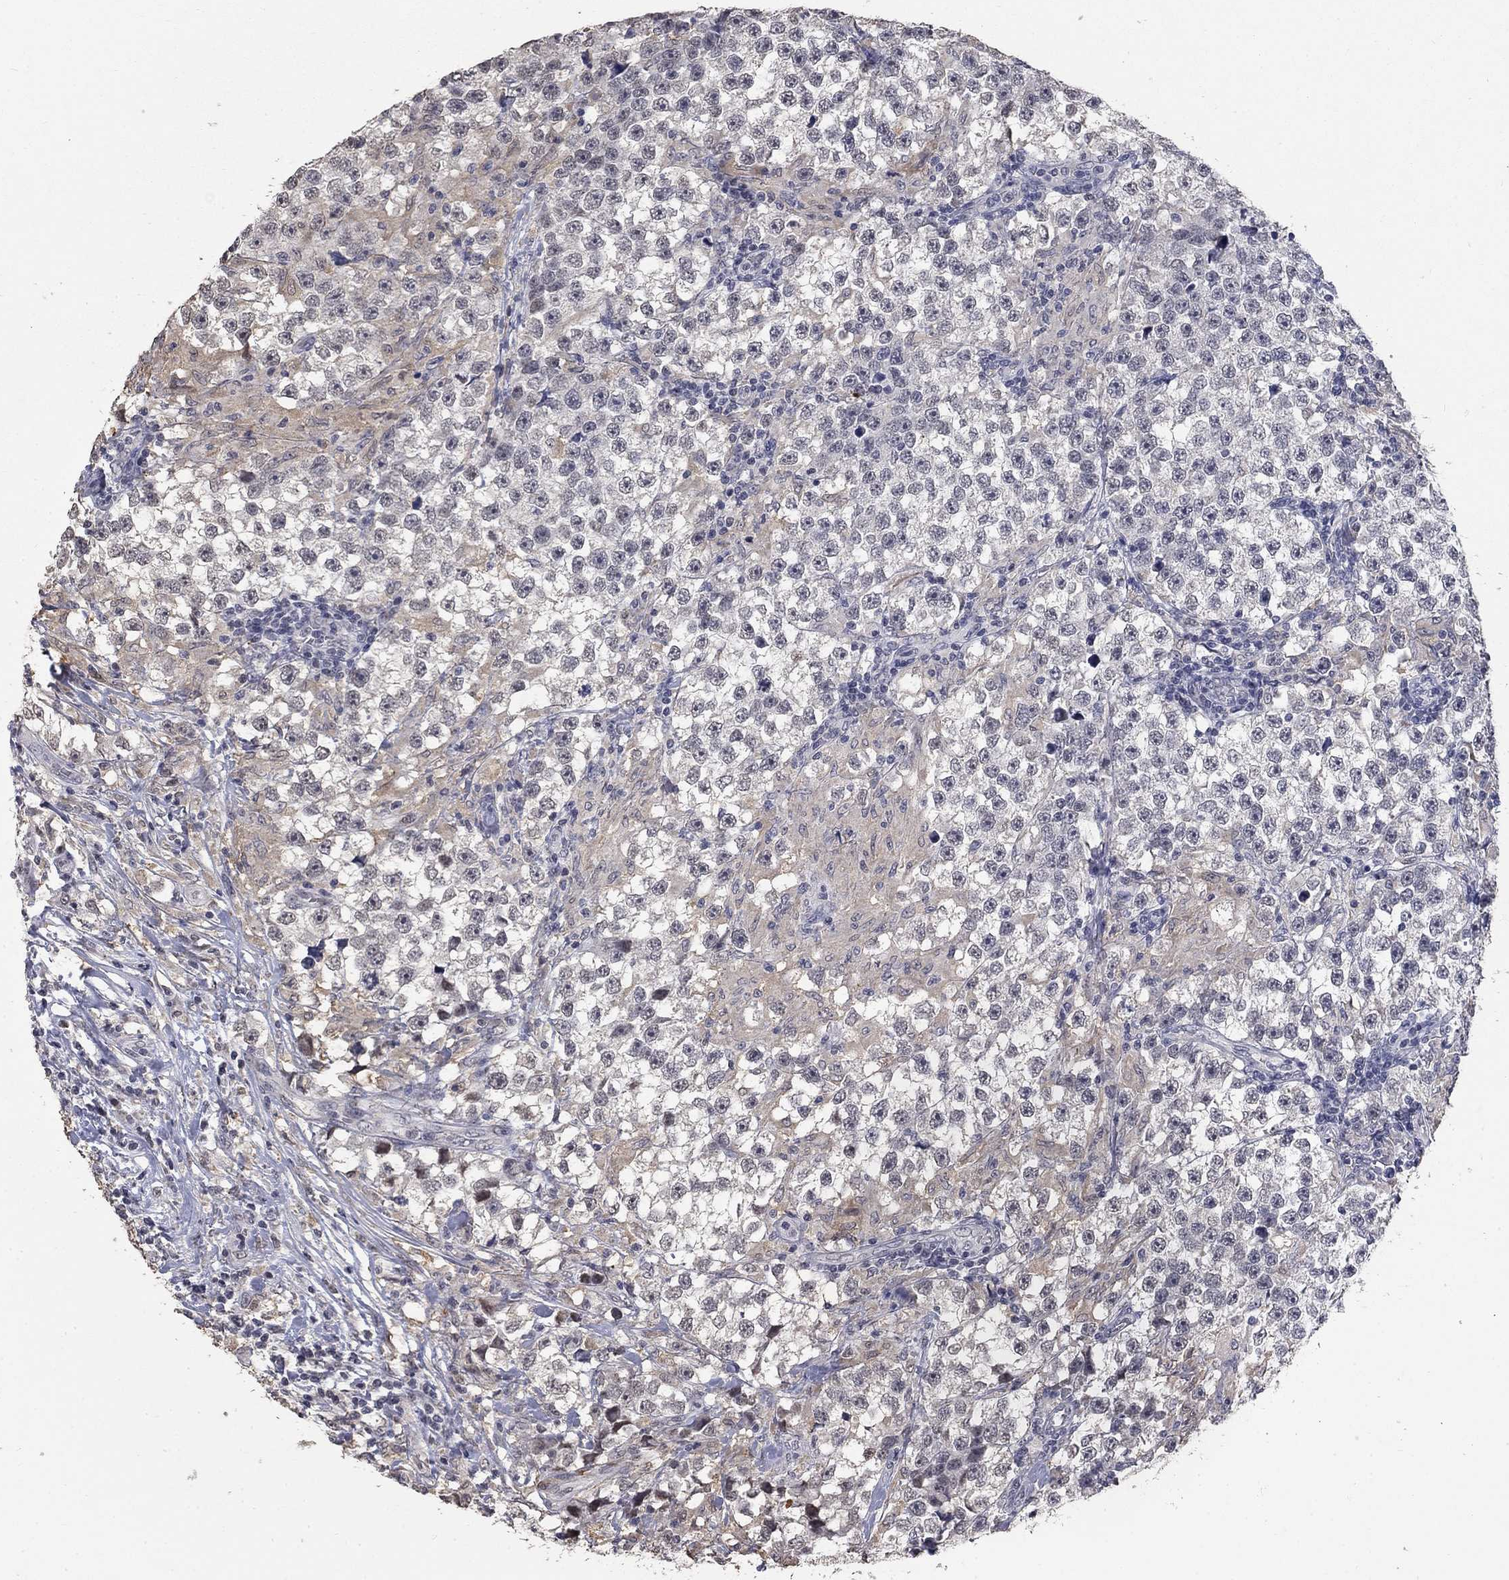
{"staining": {"intensity": "negative", "quantity": "none", "location": "none"}, "tissue": "testis cancer", "cell_type": "Tumor cells", "image_type": "cancer", "snomed": [{"axis": "morphology", "description": "Seminoma, NOS"}, {"axis": "topography", "description": "Testis"}], "caption": "Testis cancer (seminoma) stained for a protein using IHC demonstrates no expression tumor cells.", "gene": "SPATA33", "patient": {"sex": "male", "age": 46}}